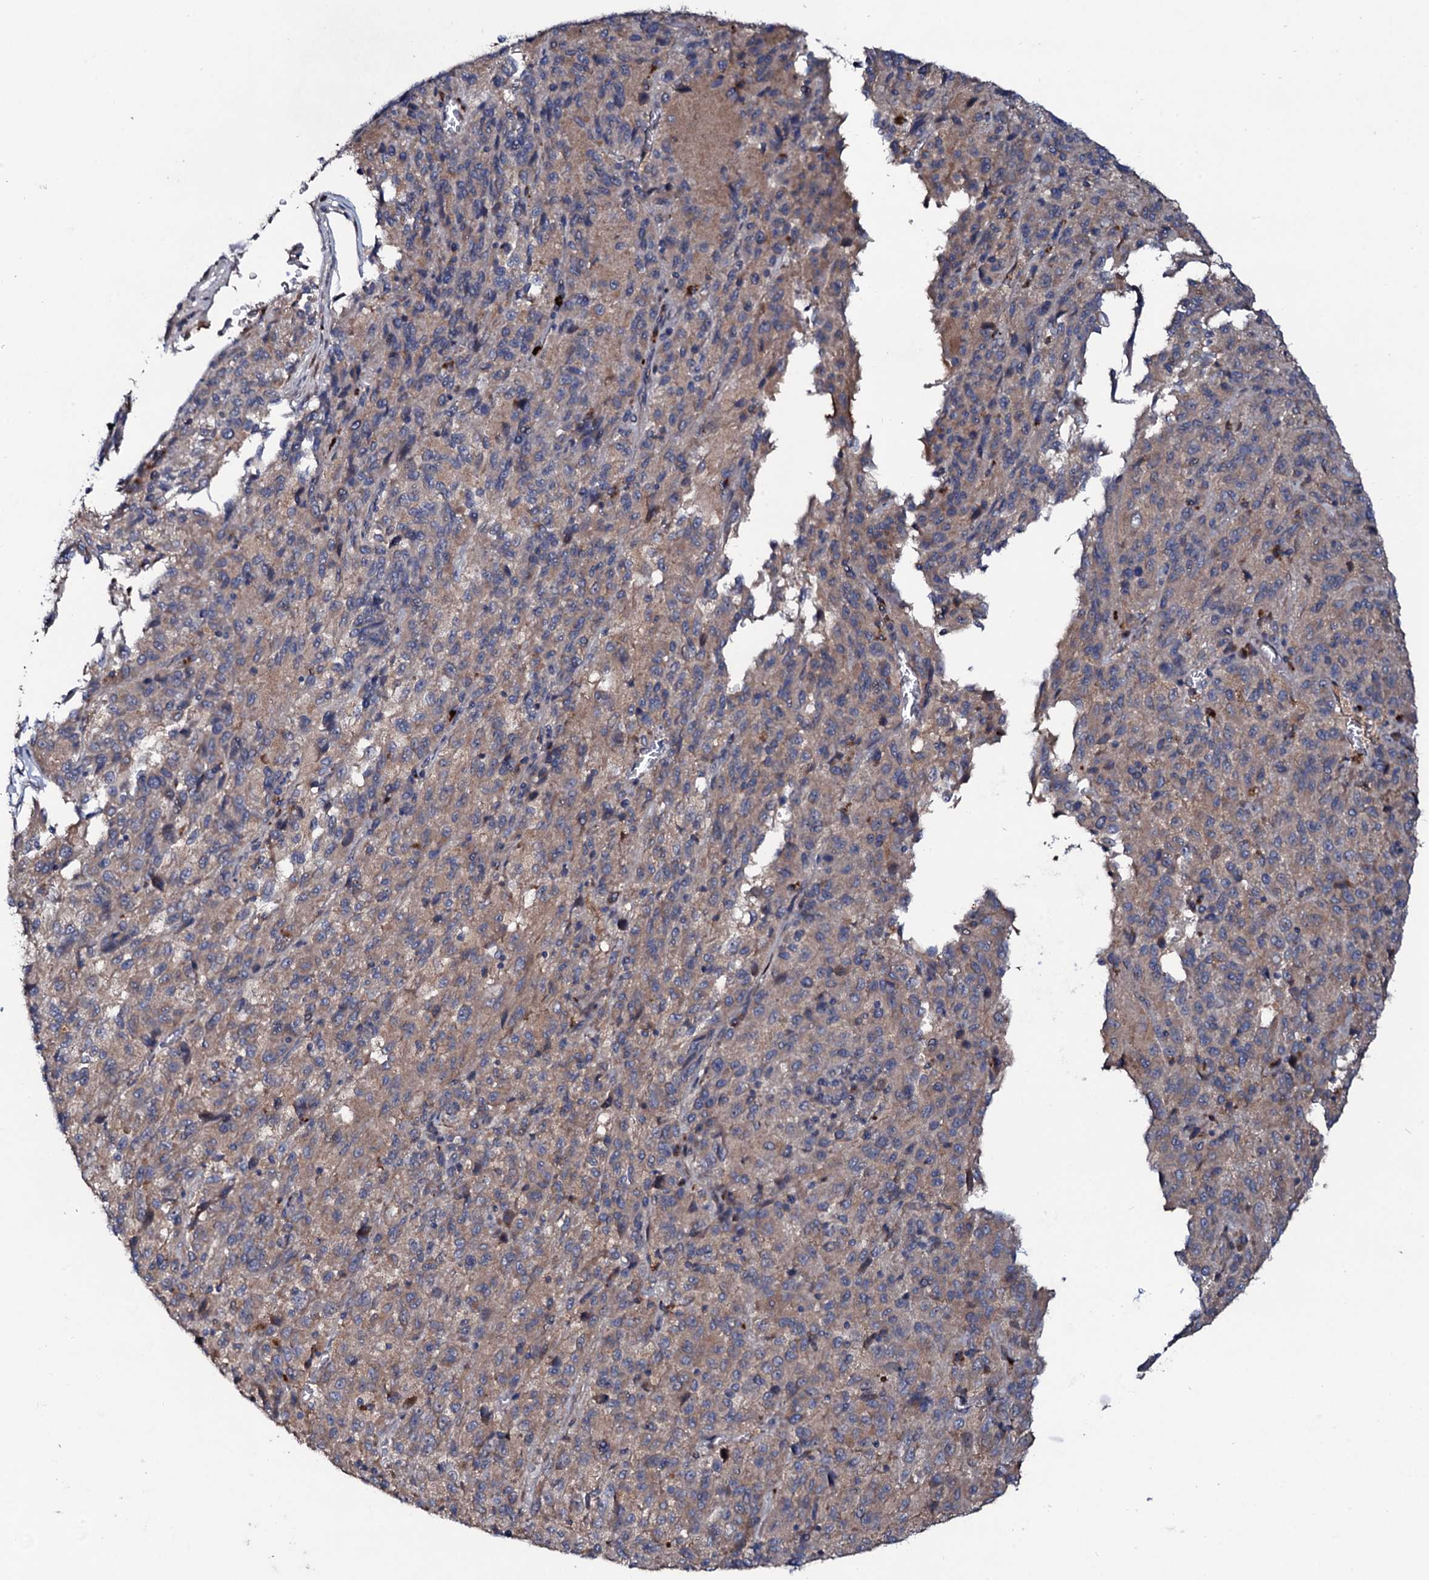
{"staining": {"intensity": "weak", "quantity": ">75%", "location": "cytoplasmic/membranous"}, "tissue": "melanoma", "cell_type": "Tumor cells", "image_type": "cancer", "snomed": [{"axis": "morphology", "description": "Malignant melanoma, Metastatic site"}, {"axis": "topography", "description": "Lung"}], "caption": "Protein analysis of melanoma tissue shows weak cytoplasmic/membranous expression in approximately >75% of tumor cells.", "gene": "COG6", "patient": {"sex": "male", "age": 64}}